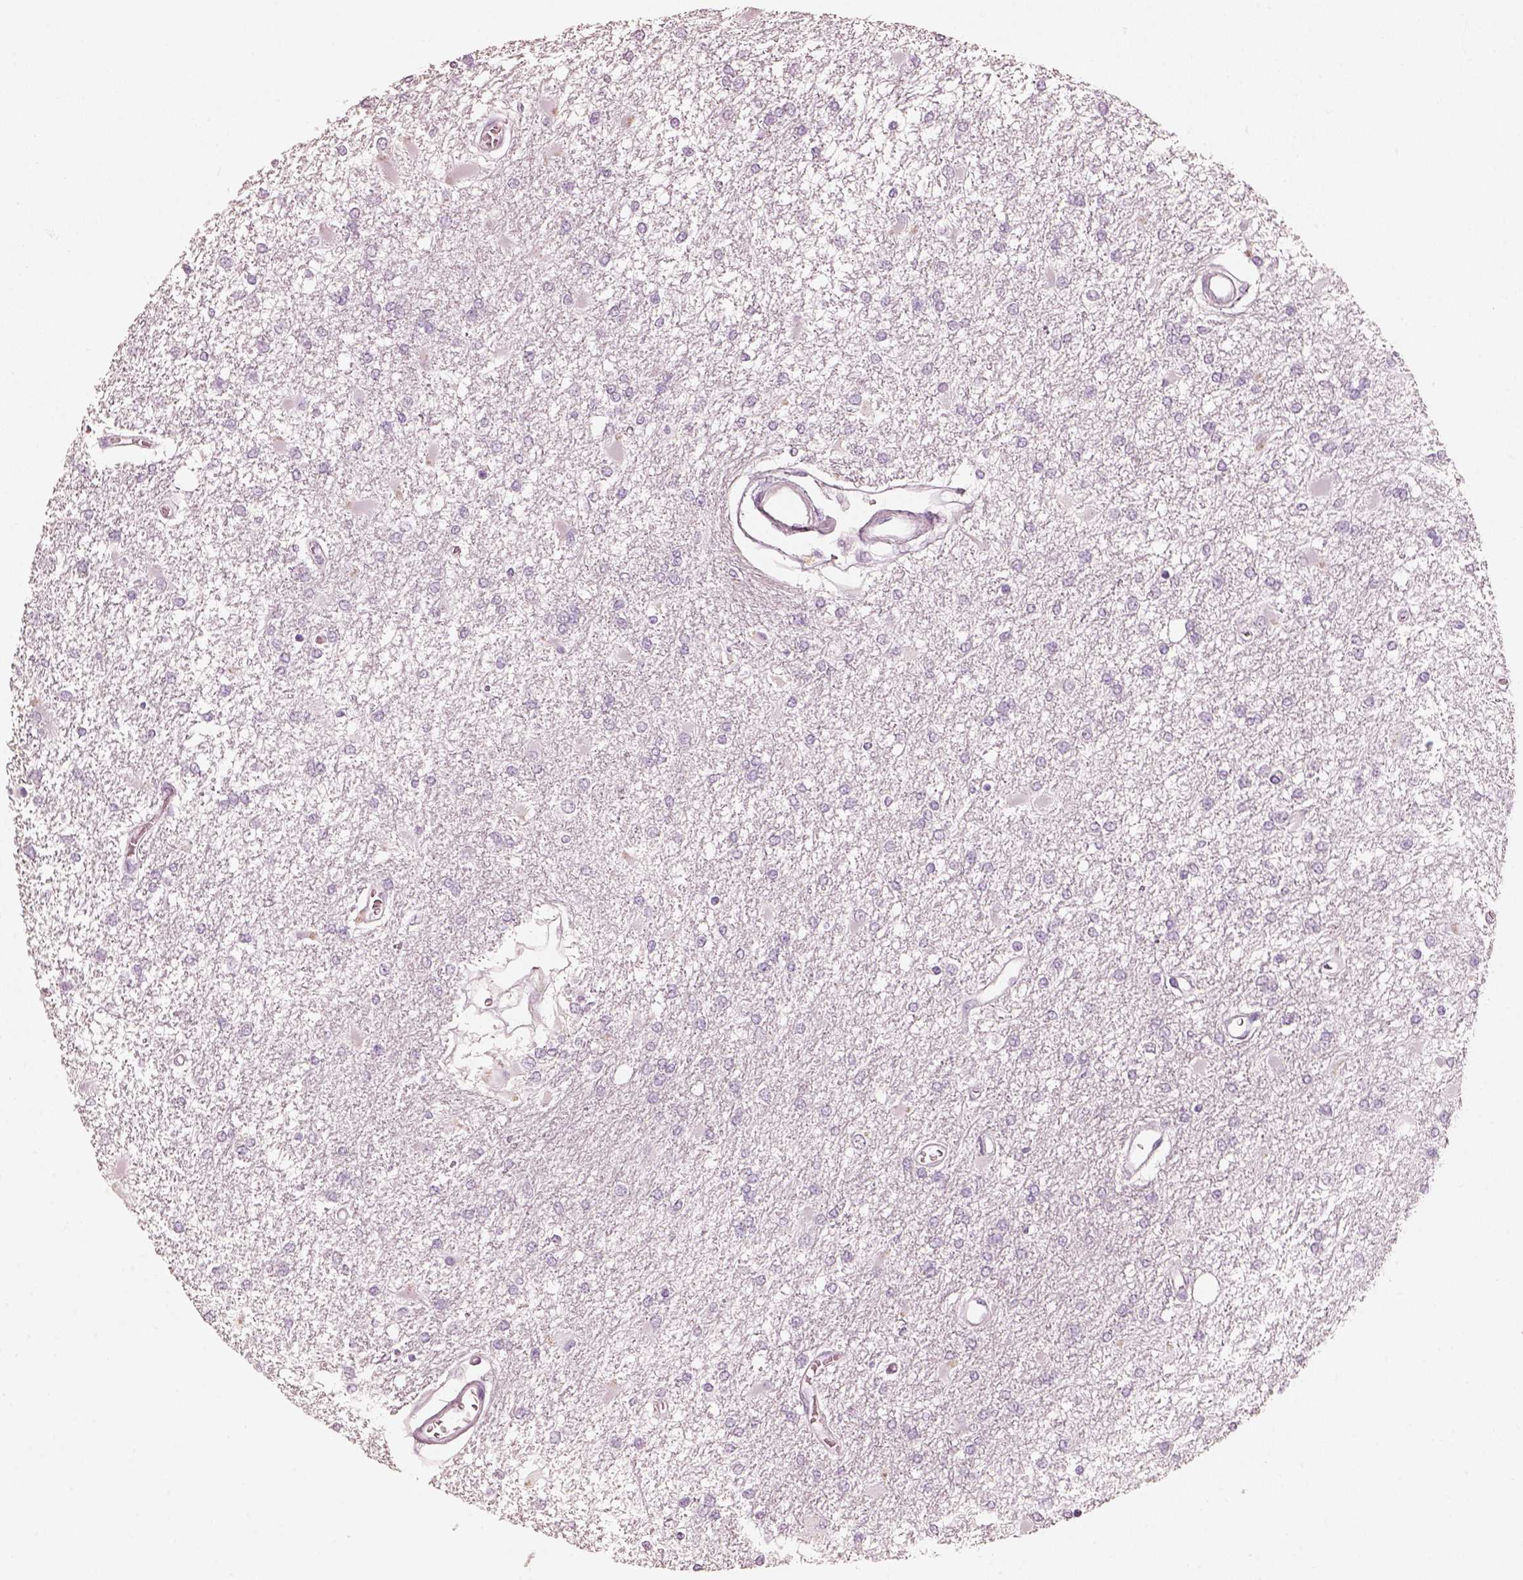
{"staining": {"intensity": "negative", "quantity": "none", "location": "none"}, "tissue": "glioma", "cell_type": "Tumor cells", "image_type": "cancer", "snomed": [{"axis": "morphology", "description": "Glioma, malignant, High grade"}, {"axis": "topography", "description": "Cerebral cortex"}], "caption": "Tumor cells show no significant protein expression in glioma.", "gene": "R3HDML", "patient": {"sex": "male", "age": 79}}